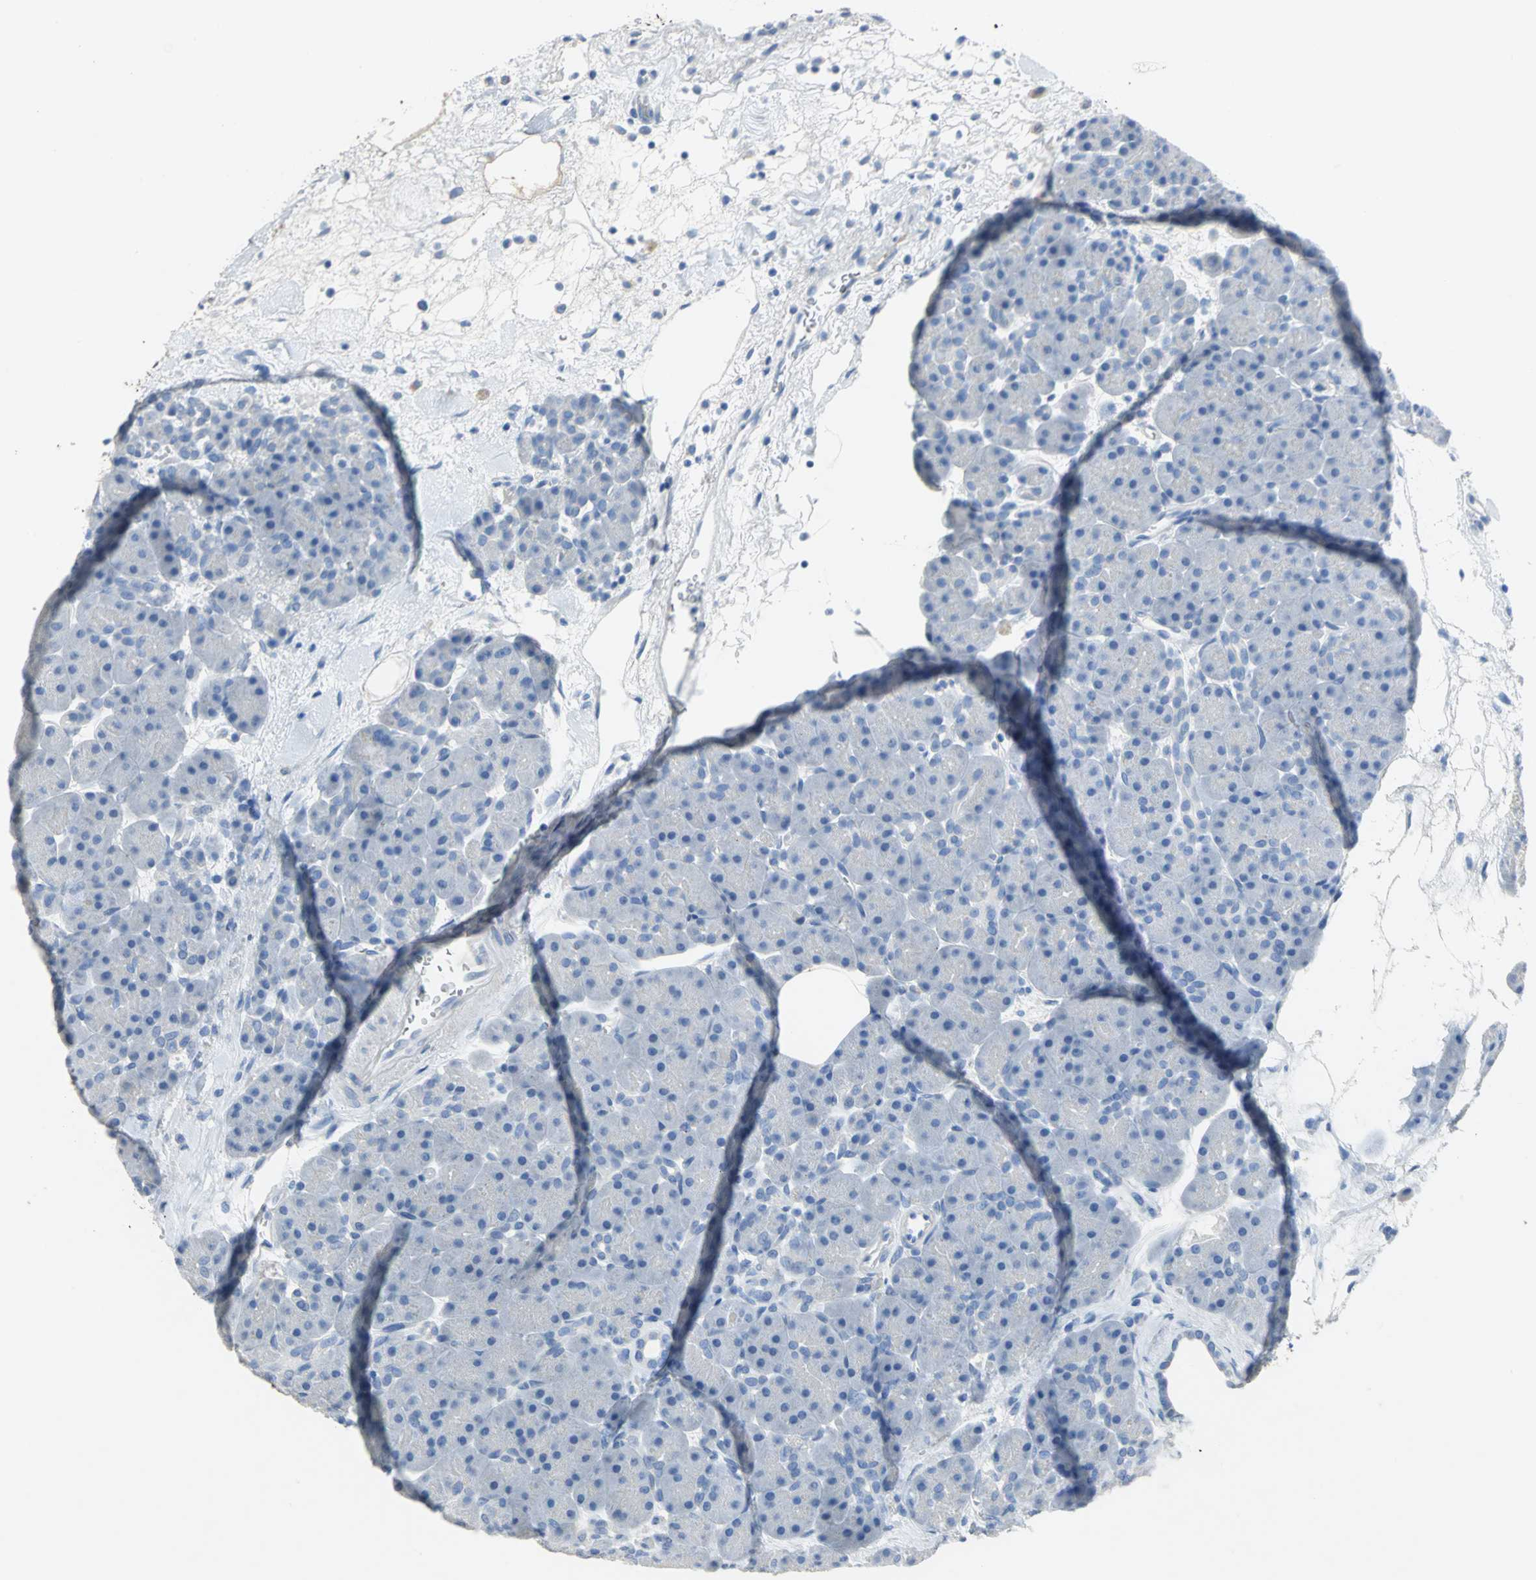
{"staining": {"intensity": "negative", "quantity": "none", "location": "none"}, "tissue": "pancreas", "cell_type": "Exocrine glandular cells", "image_type": "normal", "snomed": [{"axis": "morphology", "description": "Normal tissue, NOS"}, {"axis": "topography", "description": "Pancreas"}], "caption": "Photomicrograph shows no protein staining in exocrine glandular cells of benign pancreas.", "gene": "GYG2", "patient": {"sex": "male", "age": 66}}